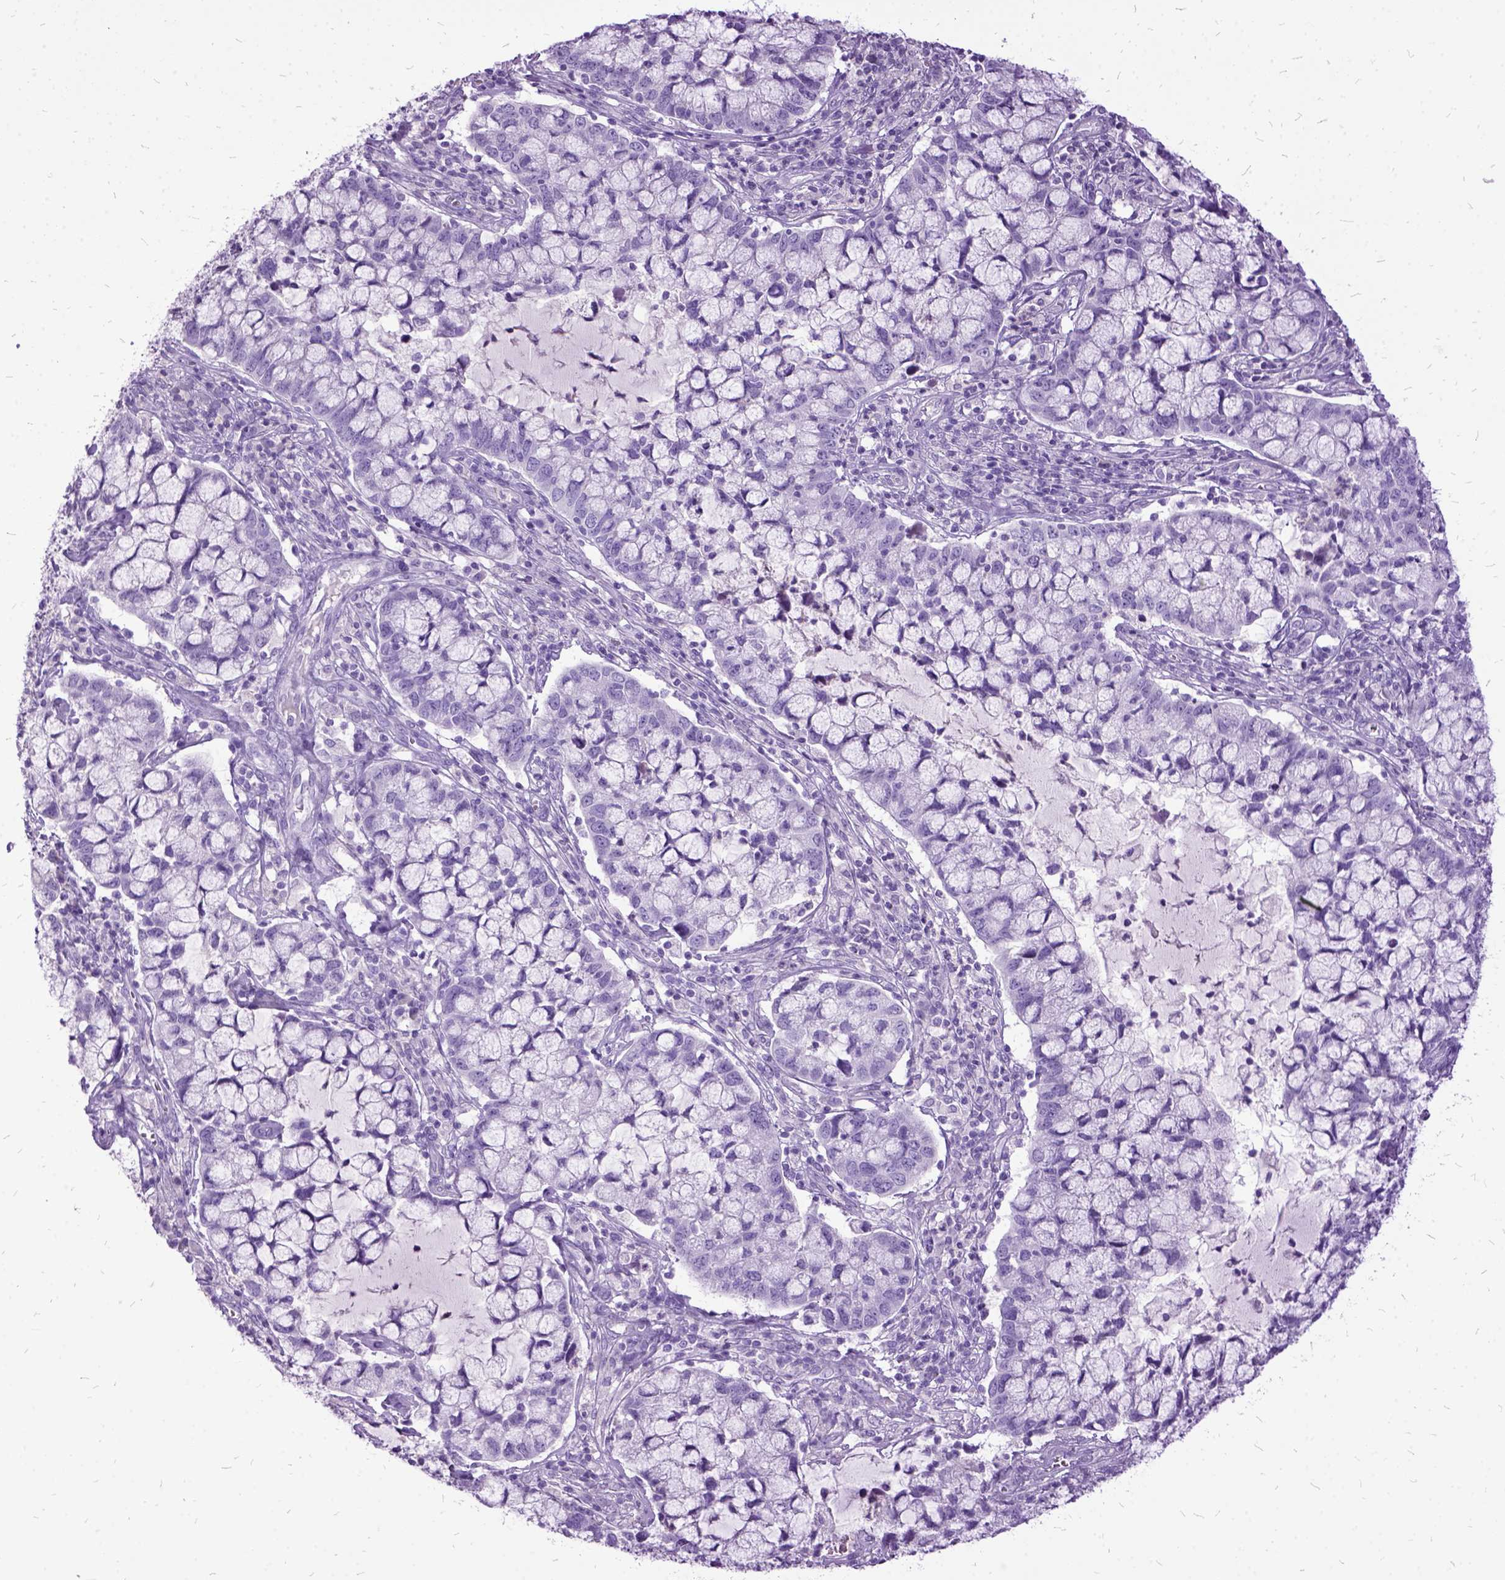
{"staining": {"intensity": "negative", "quantity": "none", "location": "none"}, "tissue": "cervical cancer", "cell_type": "Tumor cells", "image_type": "cancer", "snomed": [{"axis": "morphology", "description": "Adenocarcinoma, NOS"}, {"axis": "topography", "description": "Cervix"}], "caption": "Histopathology image shows no protein staining in tumor cells of adenocarcinoma (cervical) tissue.", "gene": "MME", "patient": {"sex": "female", "age": 40}}